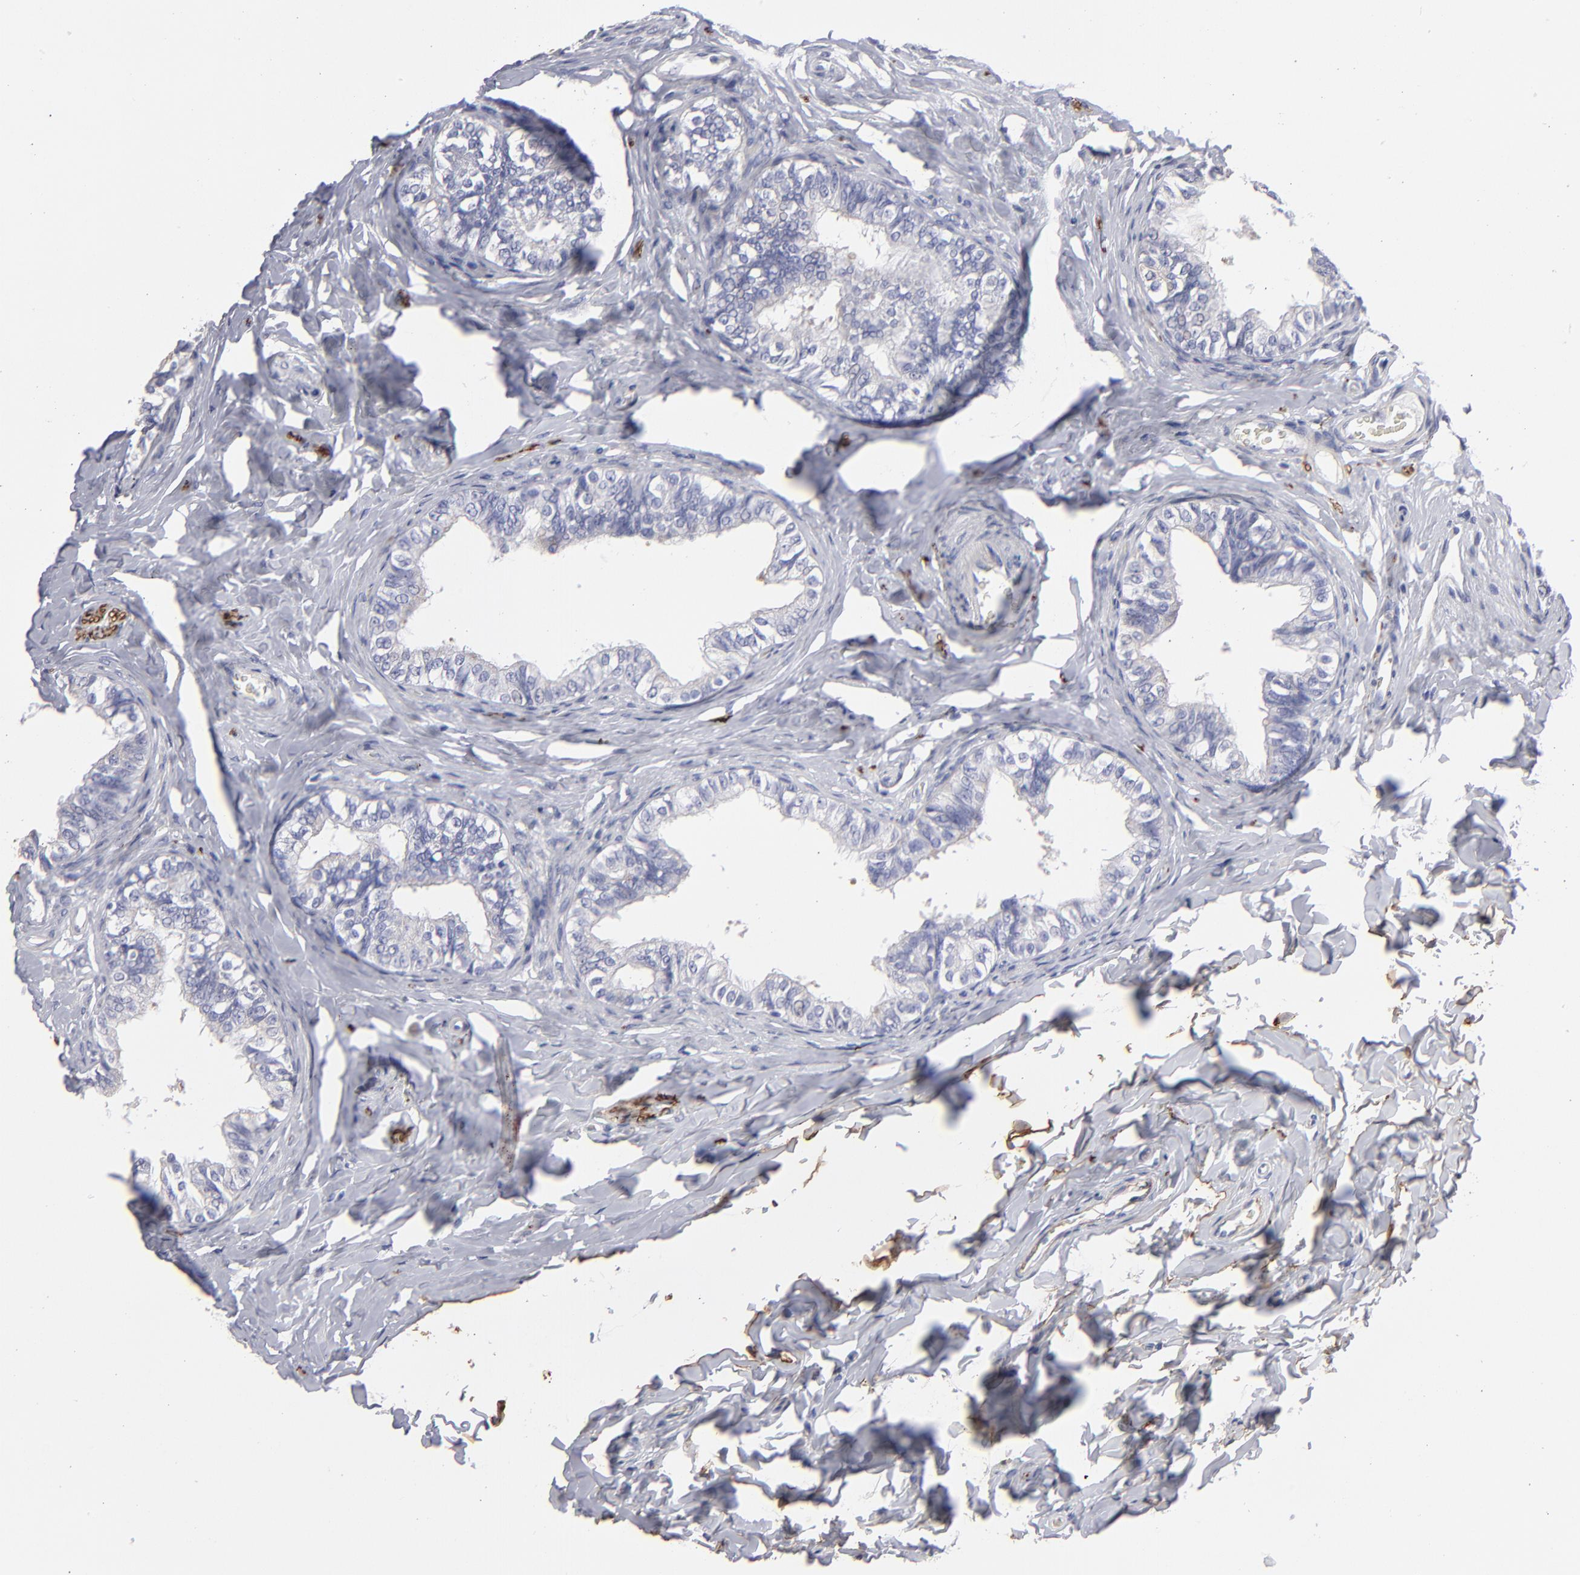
{"staining": {"intensity": "negative", "quantity": "none", "location": "none"}, "tissue": "epididymis", "cell_type": "Glandular cells", "image_type": "normal", "snomed": [{"axis": "morphology", "description": "Normal tissue, NOS"}, {"axis": "topography", "description": "Soft tissue"}, {"axis": "topography", "description": "Epididymis"}], "caption": "The image reveals no staining of glandular cells in normal epididymis.", "gene": "CADM3", "patient": {"sex": "male", "age": 26}}